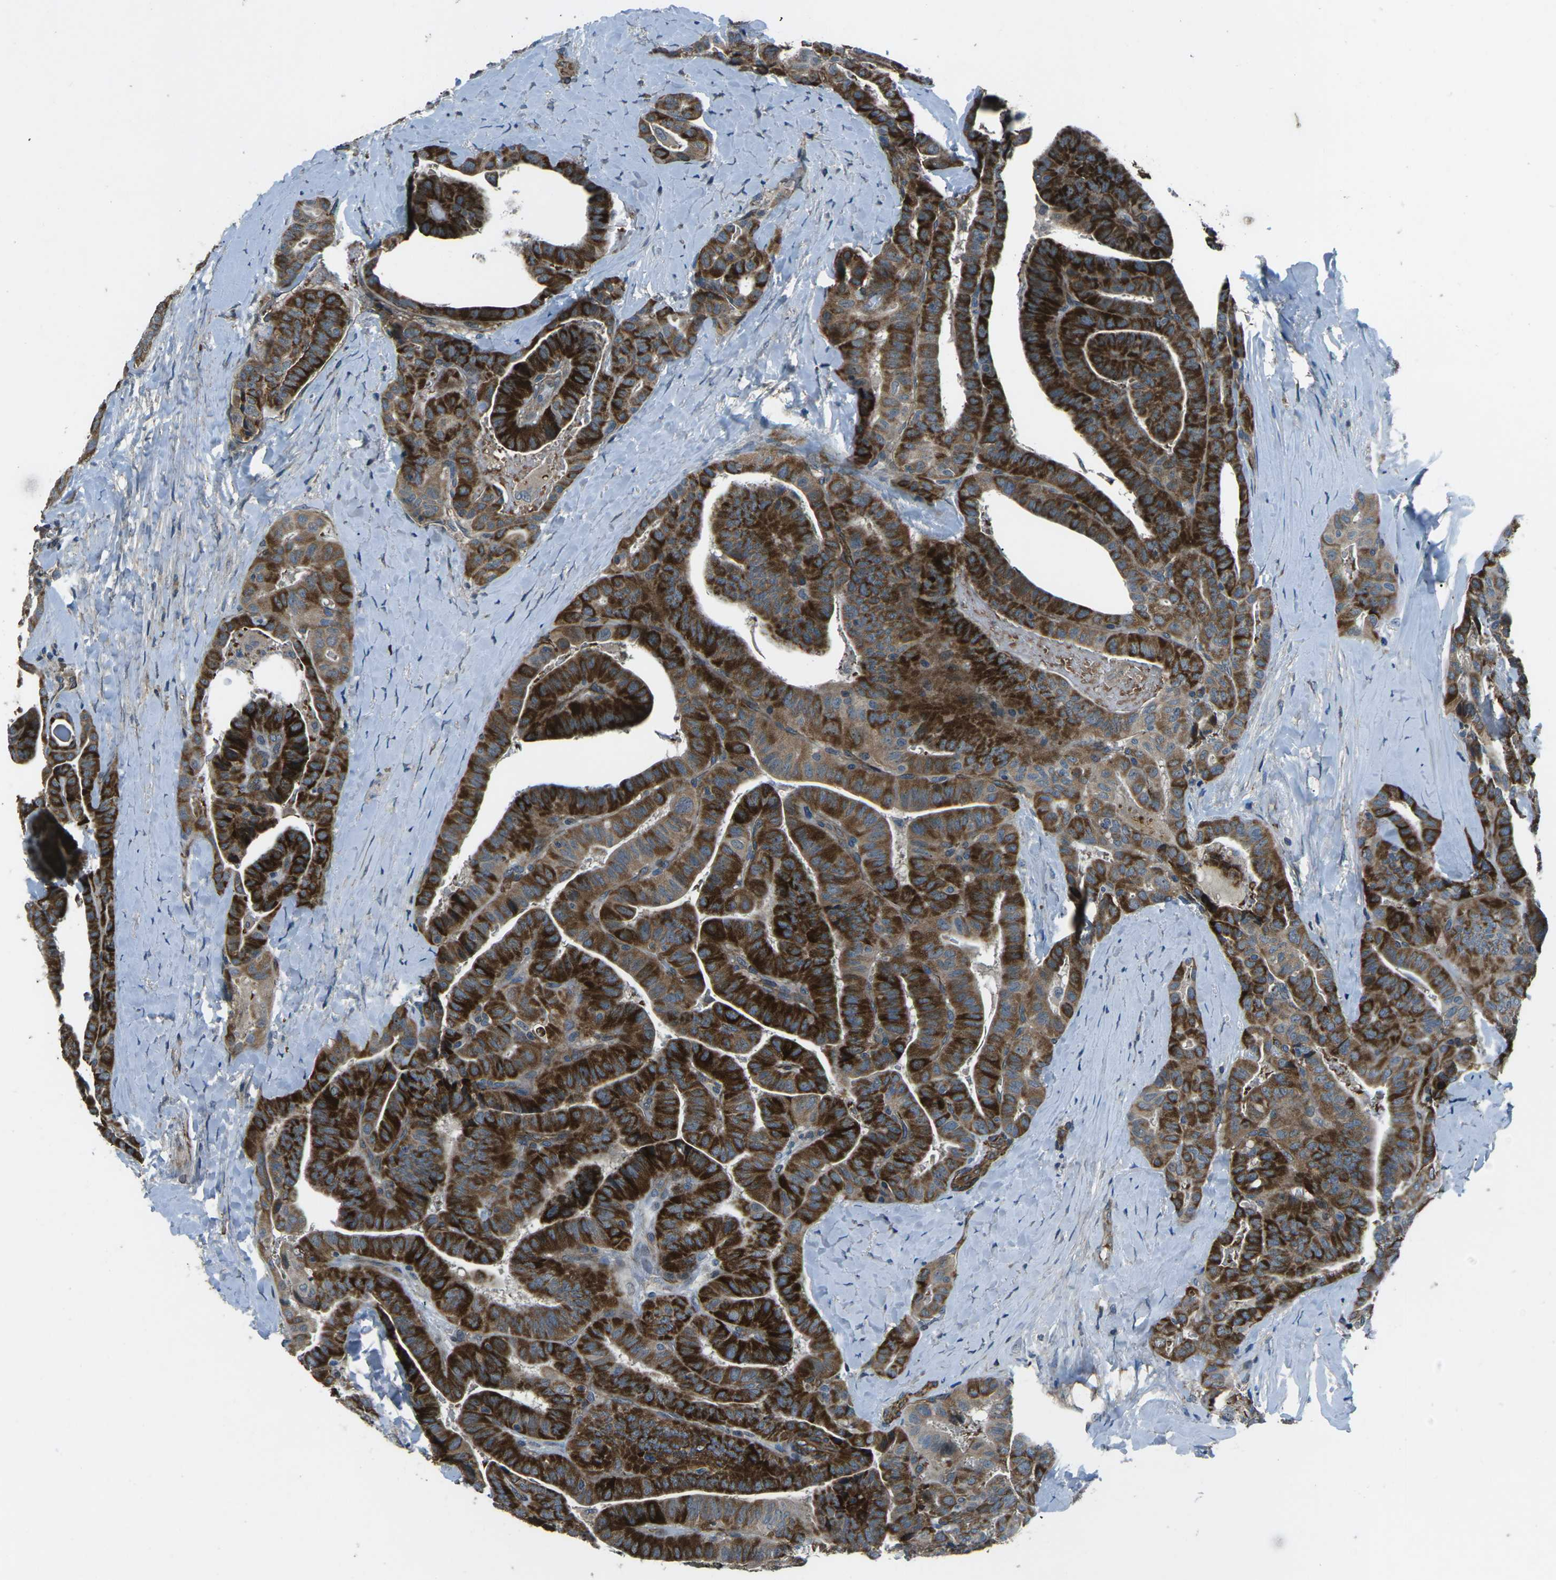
{"staining": {"intensity": "strong", "quantity": ">75%", "location": "cytoplasmic/membranous"}, "tissue": "thyroid cancer", "cell_type": "Tumor cells", "image_type": "cancer", "snomed": [{"axis": "morphology", "description": "Papillary adenocarcinoma, NOS"}, {"axis": "topography", "description": "Thyroid gland"}], "caption": "A histopathology image of human thyroid cancer stained for a protein displays strong cytoplasmic/membranous brown staining in tumor cells. (DAB (3,3'-diaminobenzidine) = brown stain, brightfield microscopy at high magnification).", "gene": "AFAP1", "patient": {"sex": "male", "age": 77}}